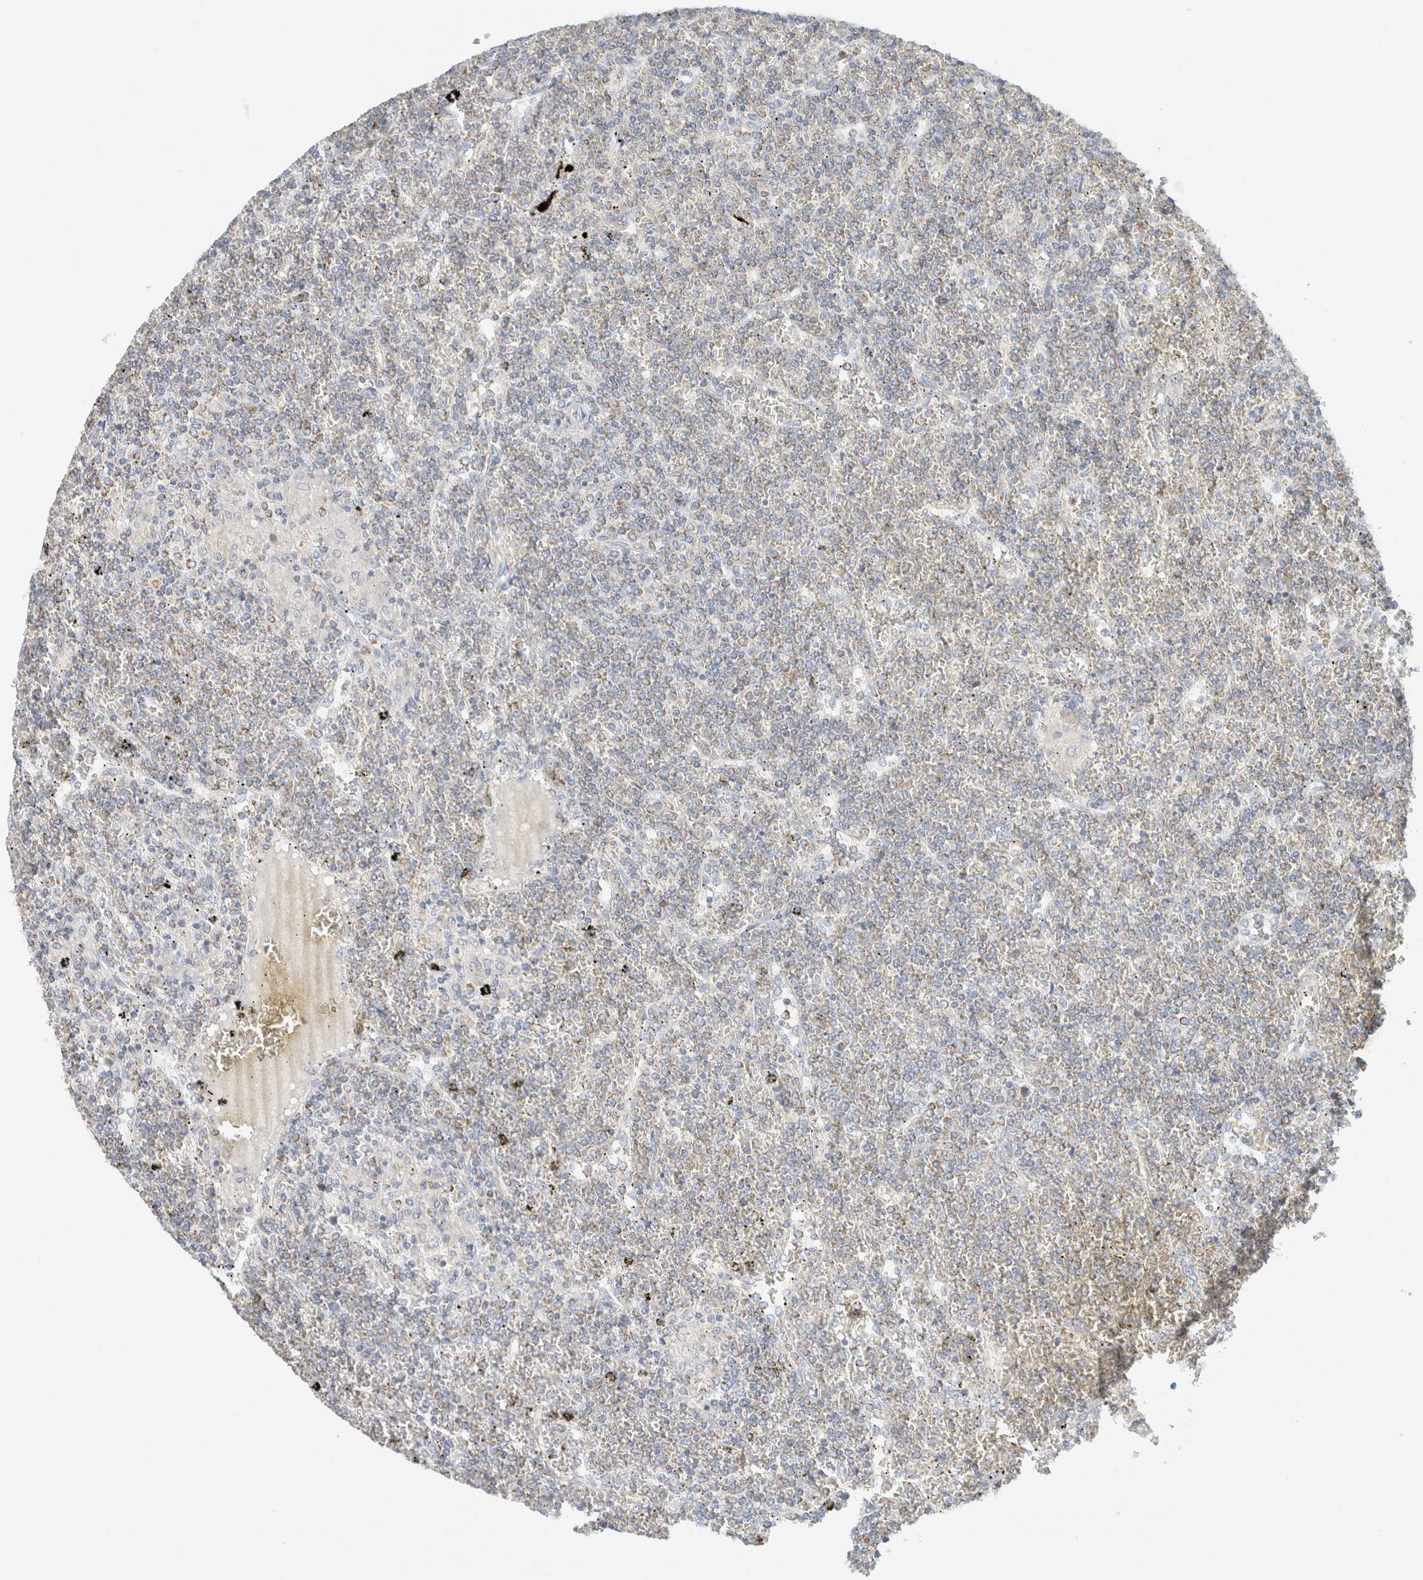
{"staining": {"intensity": "negative", "quantity": "none", "location": "none"}, "tissue": "lymphoma", "cell_type": "Tumor cells", "image_type": "cancer", "snomed": [{"axis": "morphology", "description": "Malignant lymphoma, non-Hodgkin's type, Low grade"}, {"axis": "topography", "description": "Spleen"}], "caption": "This is an IHC histopathology image of human lymphoma. There is no staining in tumor cells.", "gene": "HDHD3", "patient": {"sex": "female", "age": 19}}